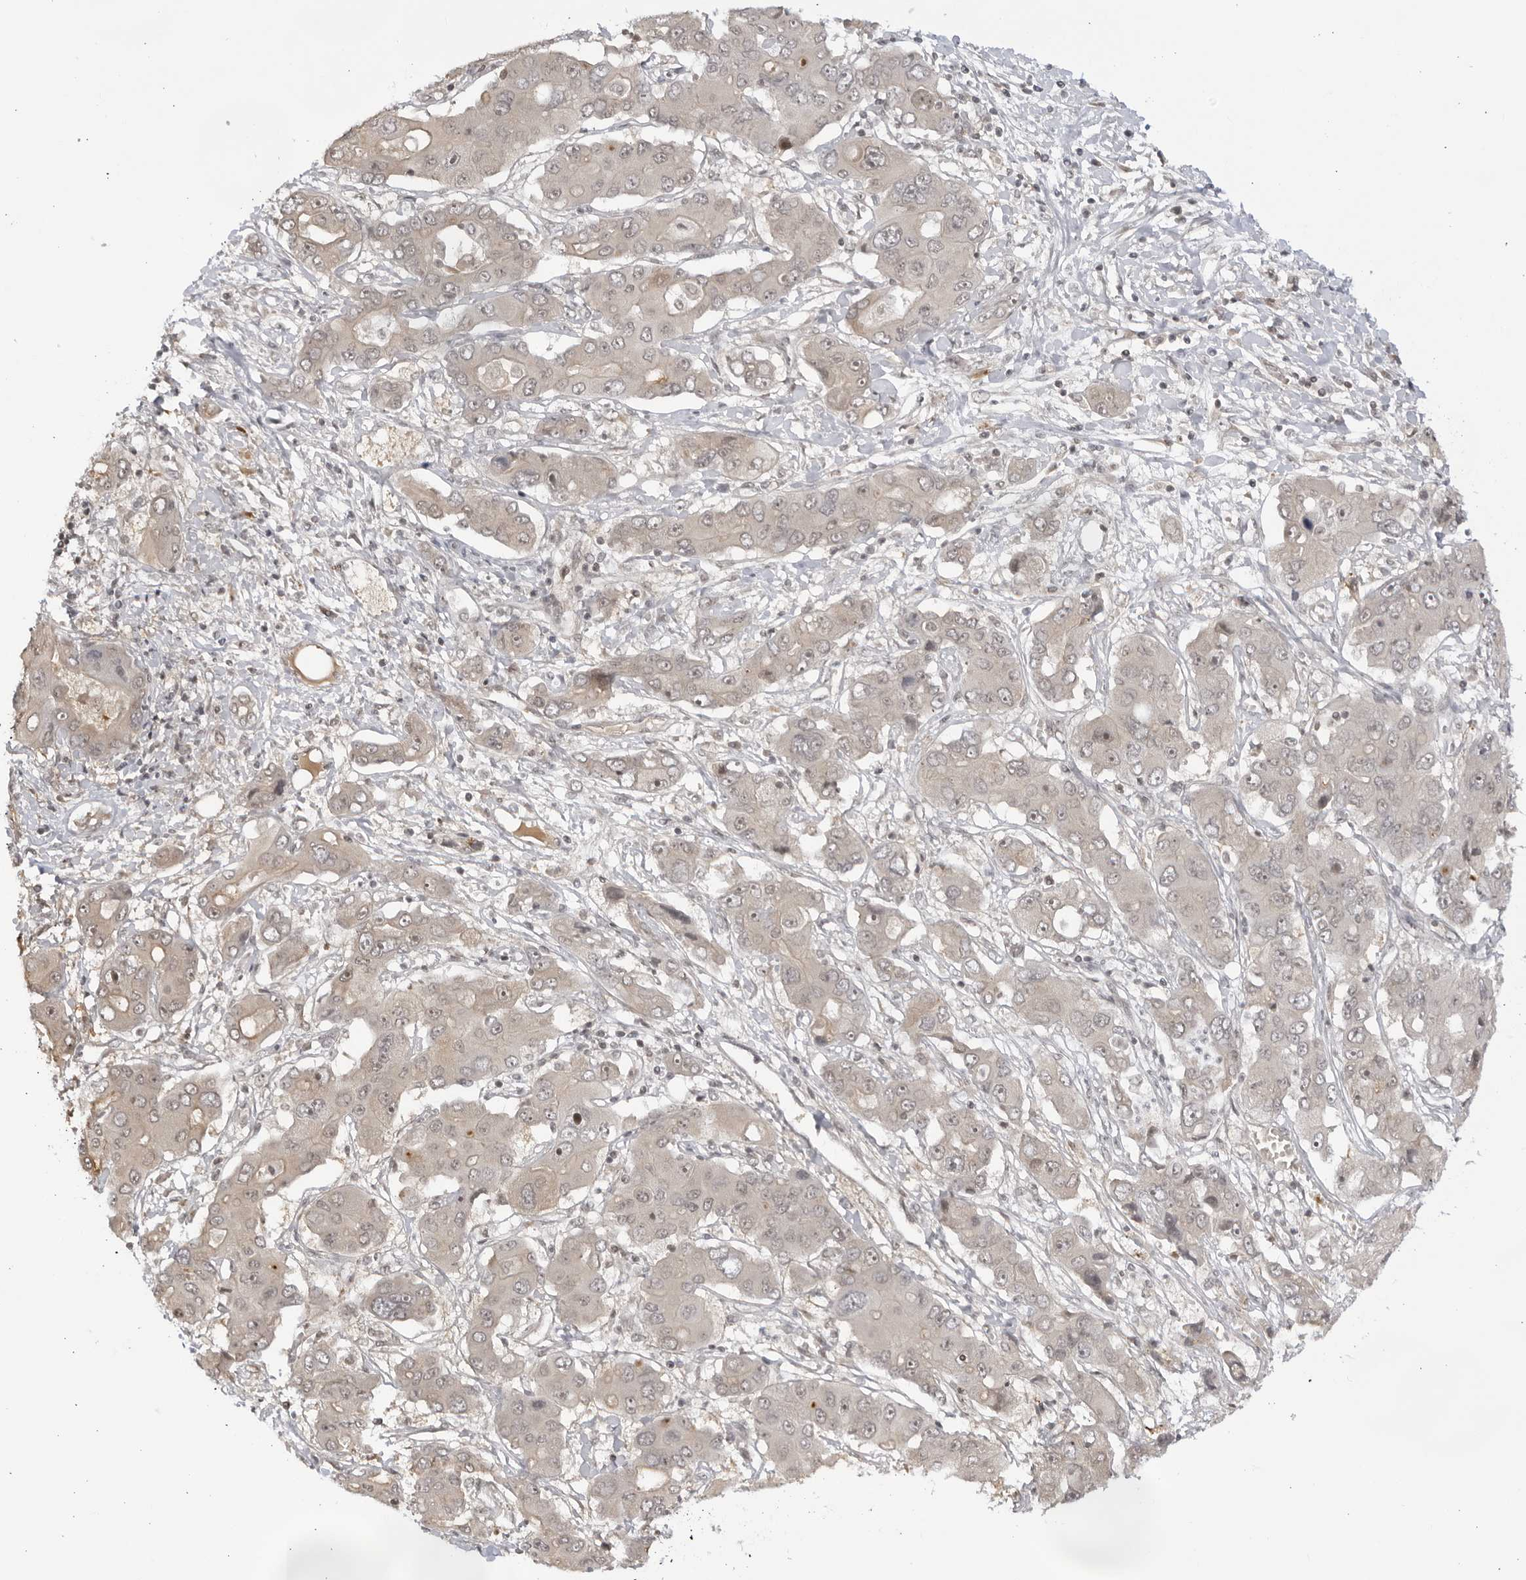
{"staining": {"intensity": "negative", "quantity": "none", "location": "none"}, "tissue": "liver cancer", "cell_type": "Tumor cells", "image_type": "cancer", "snomed": [{"axis": "morphology", "description": "Cholangiocarcinoma"}, {"axis": "topography", "description": "Liver"}], "caption": "Human liver cholangiocarcinoma stained for a protein using immunohistochemistry (IHC) displays no positivity in tumor cells.", "gene": "RASGEF1C", "patient": {"sex": "male", "age": 67}}